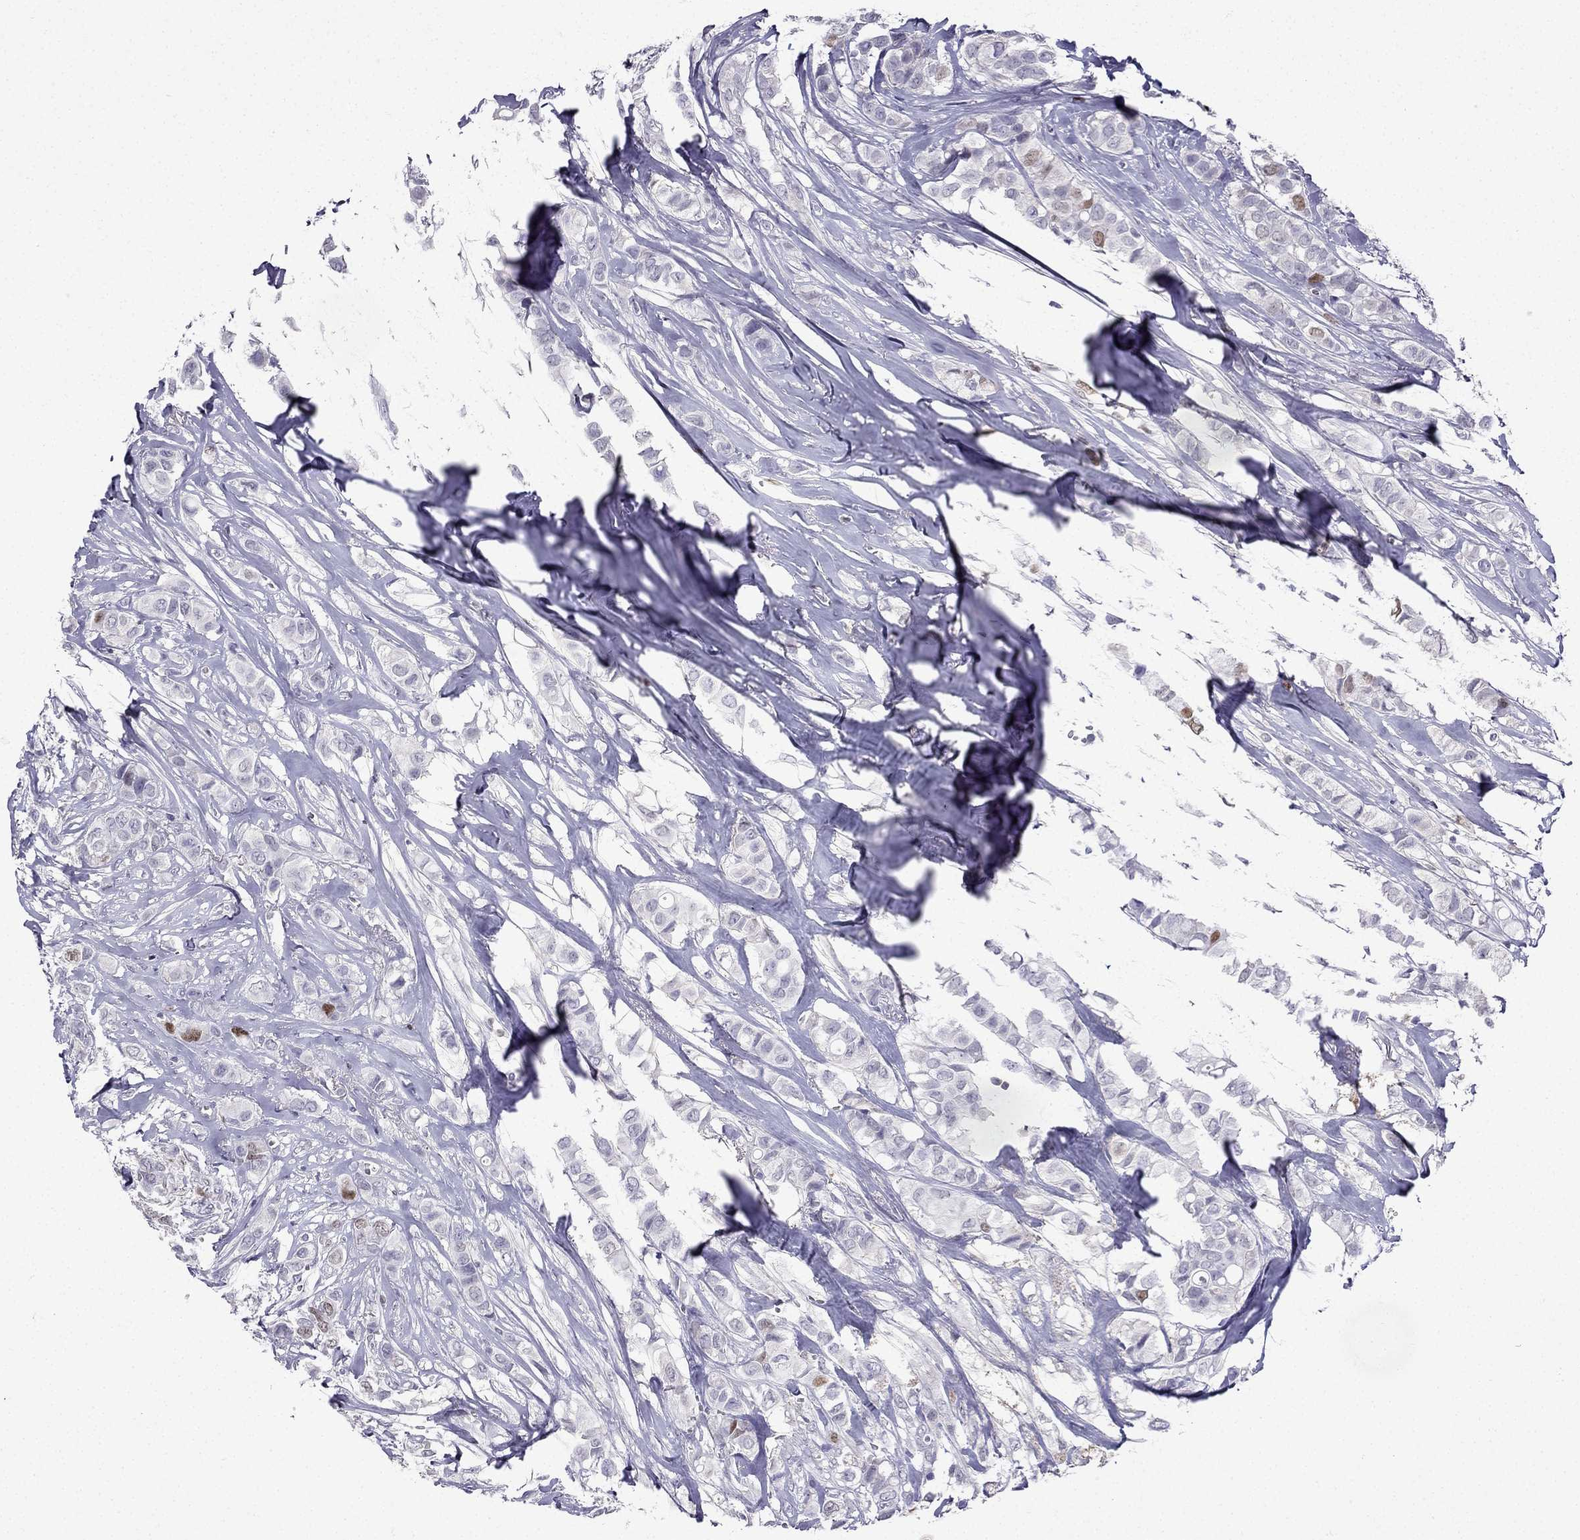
{"staining": {"intensity": "moderate", "quantity": "<25%", "location": "nuclear"}, "tissue": "breast cancer", "cell_type": "Tumor cells", "image_type": "cancer", "snomed": [{"axis": "morphology", "description": "Duct carcinoma"}, {"axis": "topography", "description": "Breast"}], "caption": "This image displays intraductal carcinoma (breast) stained with IHC to label a protein in brown. The nuclear of tumor cells show moderate positivity for the protein. Nuclei are counter-stained blue.", "gene": "UHRF1", "patient": {"sex": "female", "age": 85}}